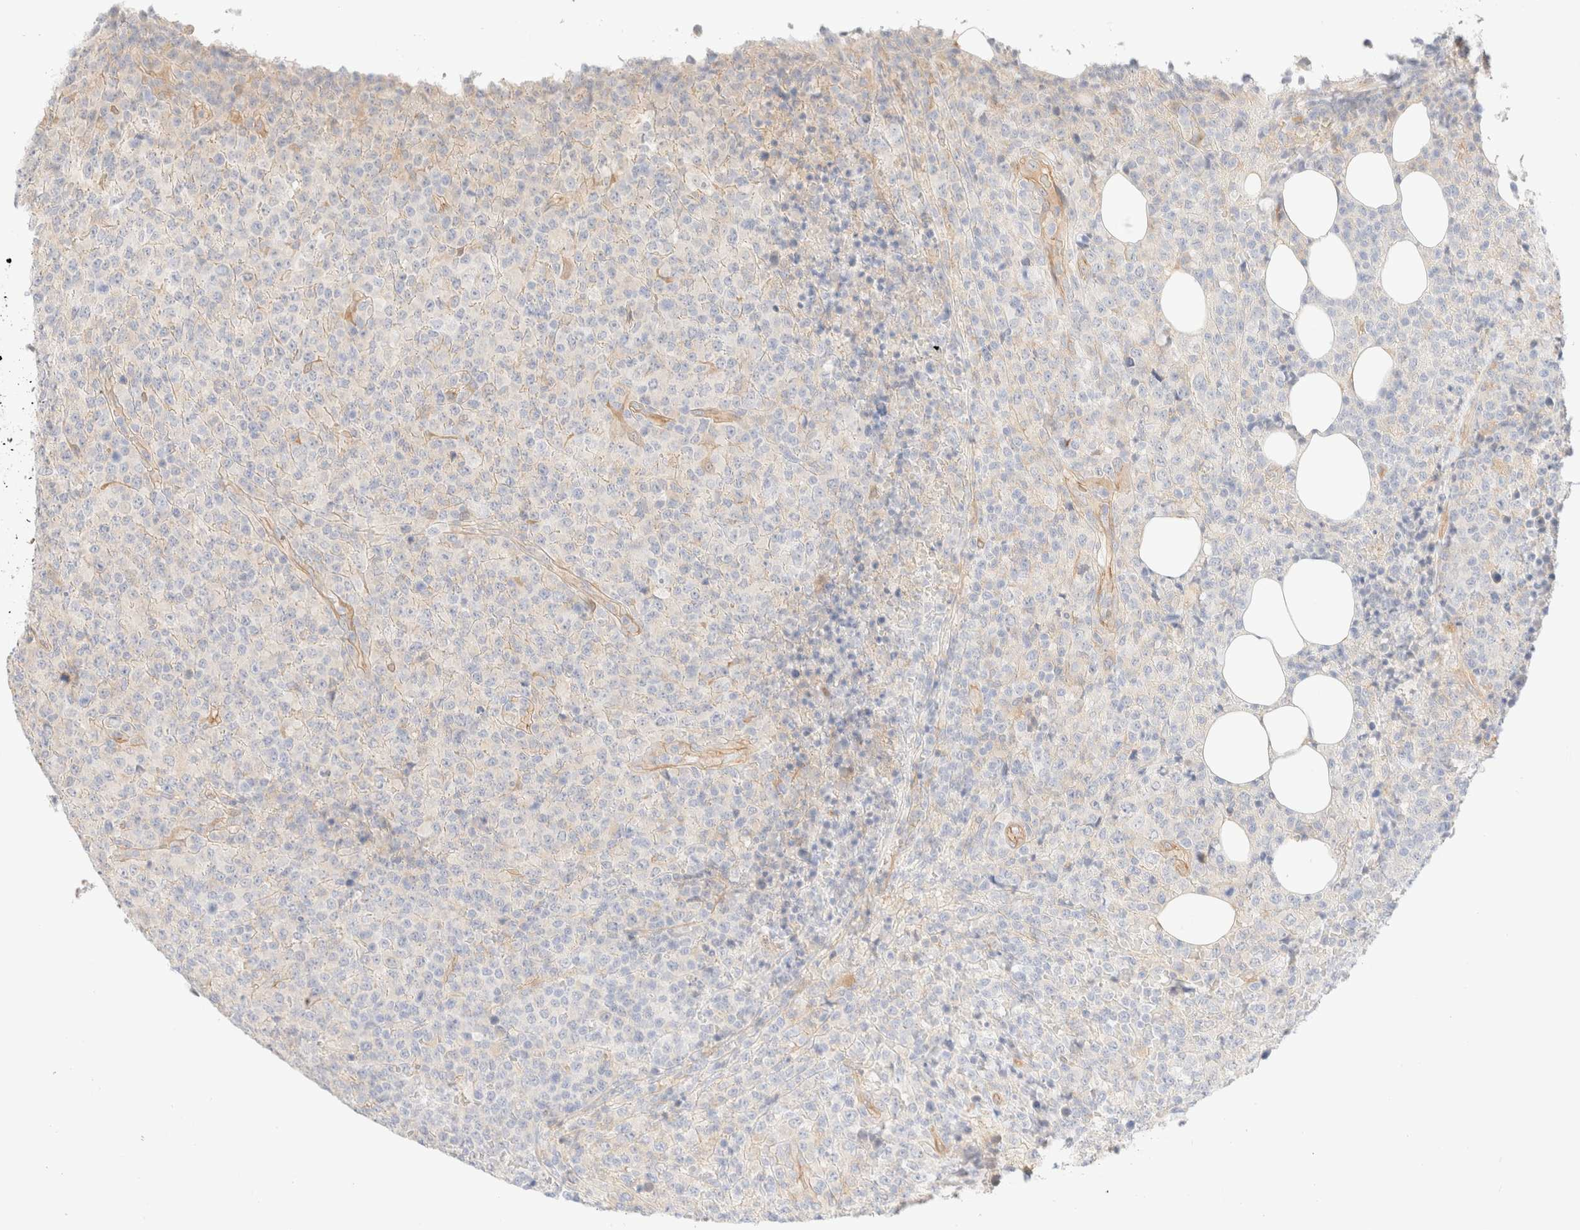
{"staining": {"intensity": "negative", "quantity": "none", "location": "none"}, "tissue": "lymphoma", "cell_type": "Tumor cells", "image_type": "cancer", "snomed": [{"axis": "morphology", "description": "Malignant lymphoma, non-Hodgkin's type, High grade"}, {"axis": "topography", "description": "Lymph node"}], "caption": "High power microscopy micrograph of an immunohistochemistry (IHC) histopathology image of high-grade malignant lymphoma, non-Hodgkin's type, revealing no significant staining in tumor cells. The staining was performed using DAB (3,3'-diaminobenzidine) to visualize the protein expression in brown, while the nuclei were stained in blue with hematoxylin (Magnification: 20x).", "gene": "NIBAN2", "patient": {"sex": "male", "age": 13}}